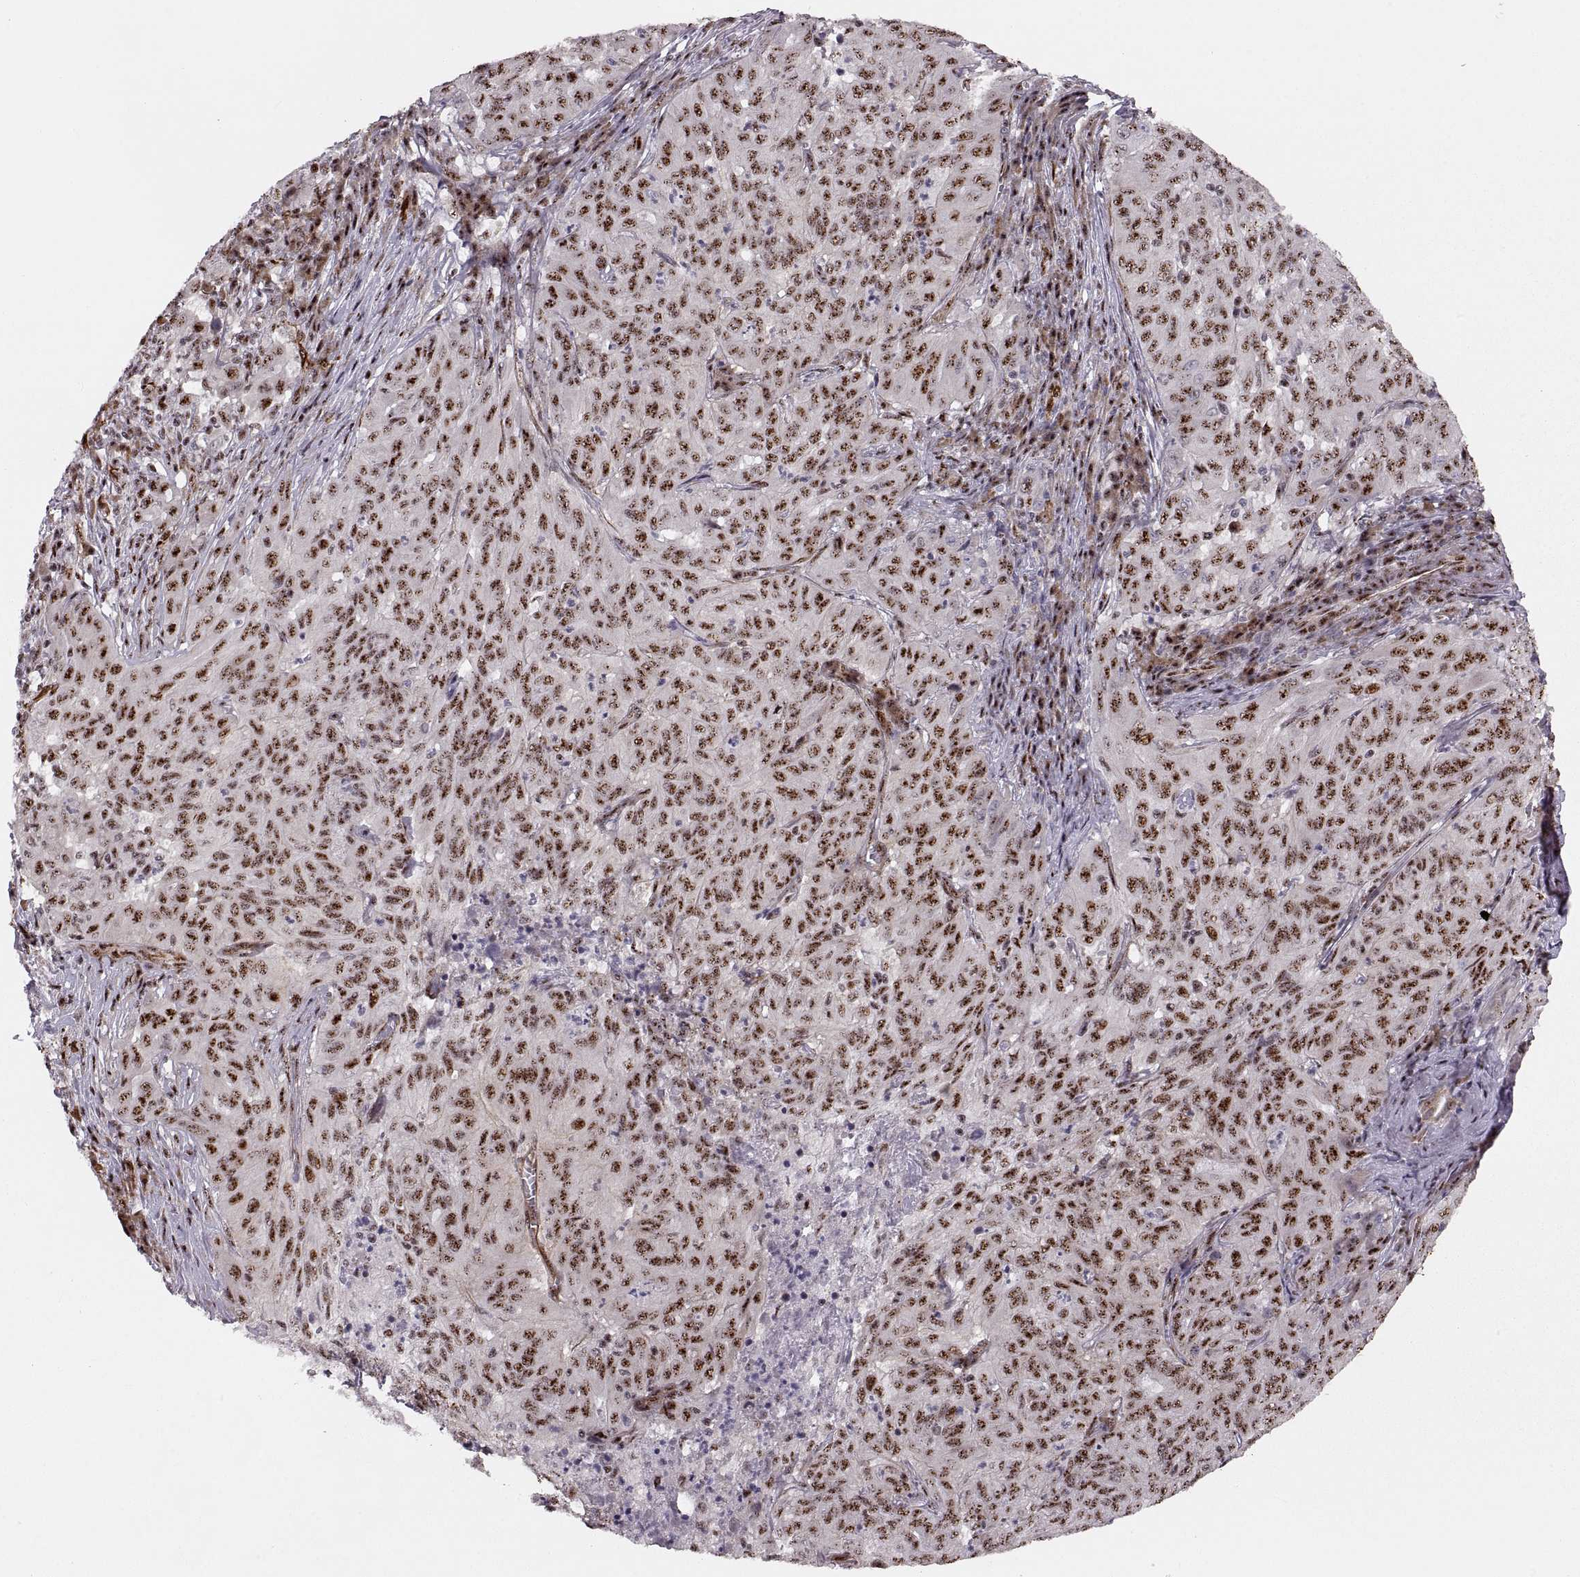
{"staining": {"intensity": "strong", "quantity": ">75%", "location": "nuclear"}, "tissue": "pancreatic cancer", "cell_type": "Tumor cells", "image_type": "cancer", "snomed": [{"axis": "morphology", "description": "Adenocarcinoma, NOS"}, {"axis": "topography", "description": "Pancreas"}], "caption": "Immunohistochemistry staining of pancreatic cancer (adenocarcinoma), which shows high levels of strong nuclear positivity in approximately >75% of tumor cells indicating strong nuclear protein expression. The staining was performed using DAB (3,3'-diaminobenzidine) (brown) for protein detection and nuclei were counterstained in hematoxylin (blue).", "gene": "ZCCHC17", "patient": {"sex": "male", "age": 63}}